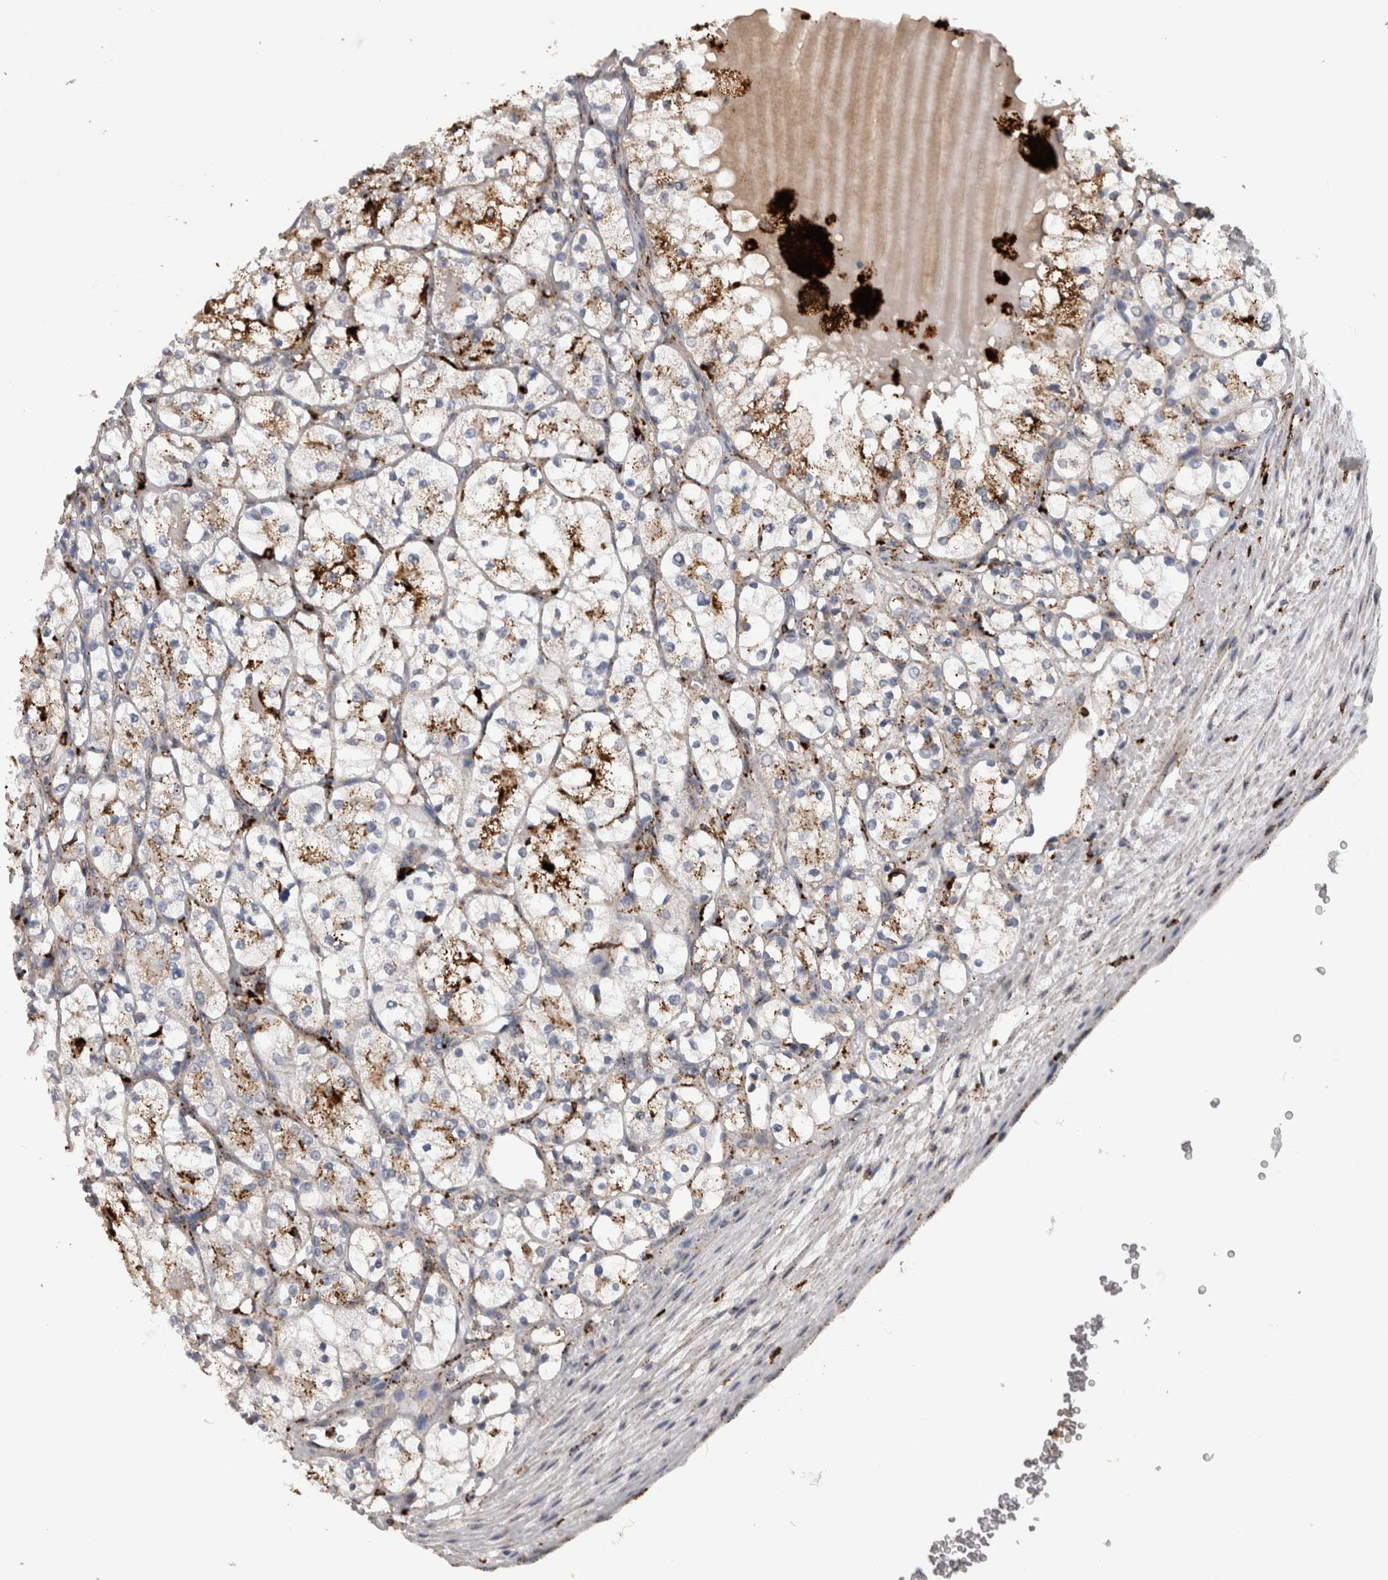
{"staining": {"intensity": "moderate", "quantity": "25%-75%", "location": "cytoplasmic/membranous"}, "tissue": "renal cancer", "cell_type": "Tumor cells", "image_type": "cancer", "snomed": [{"axis": "morphology", "description": "Adenocarcinoma, NOS"}, {"axis": "topography", "description": "Kidney"}], "caption": "A brown stain highlights moderate cytoplasmic/membranous positivity of a protein in adenocarcinoma (renal) tumor cells.", "gene": "CTSZ", "patient": {"sex": "female", "age": 69}}